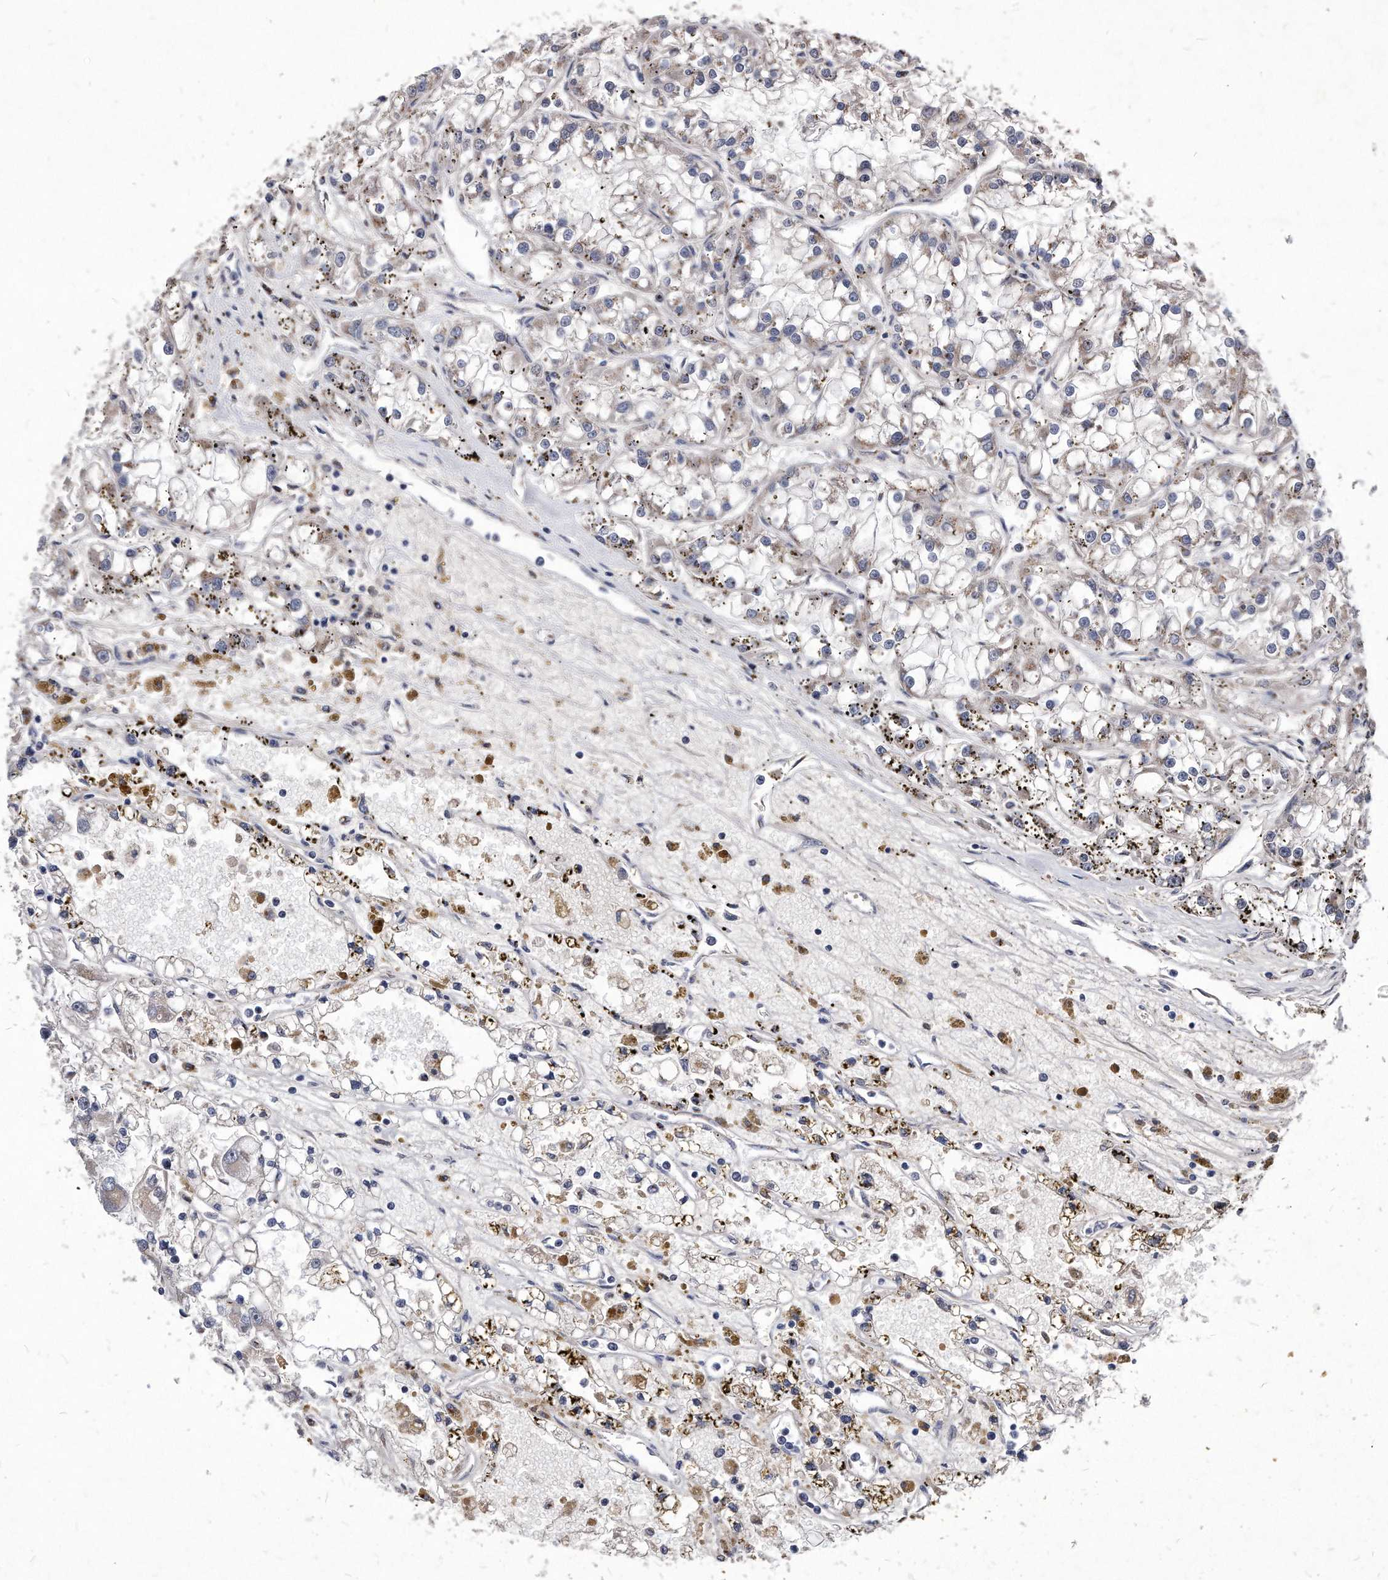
{"staining": {"intensity": "weak", "quantity": ">75%", "location": "cytoplasmic/membranous"}, "tissue": "renal cancer", "cell_type": "Tumor cells", "image_type": "cancer", "snomed": [{"axis": "morphology", "description": "Adenocarcinoma, NOS"}, {"axis": "topography", "description": "Kidney"}], "caption": "Tumor cells exhibit low levels of weak cytoplasmic/membranous positivity in about >75% of cells in human renal cancer (adenocarcinoma). The staining was performed using DAB (3,3'-diaminobenzidine) to visualize the protein expression in brown, while the nuclei were stained in blue with hematoxylin (Magnification: 20x).", "gene": "MGAT4A", "patient": {"sex": "female", "age": 52}}